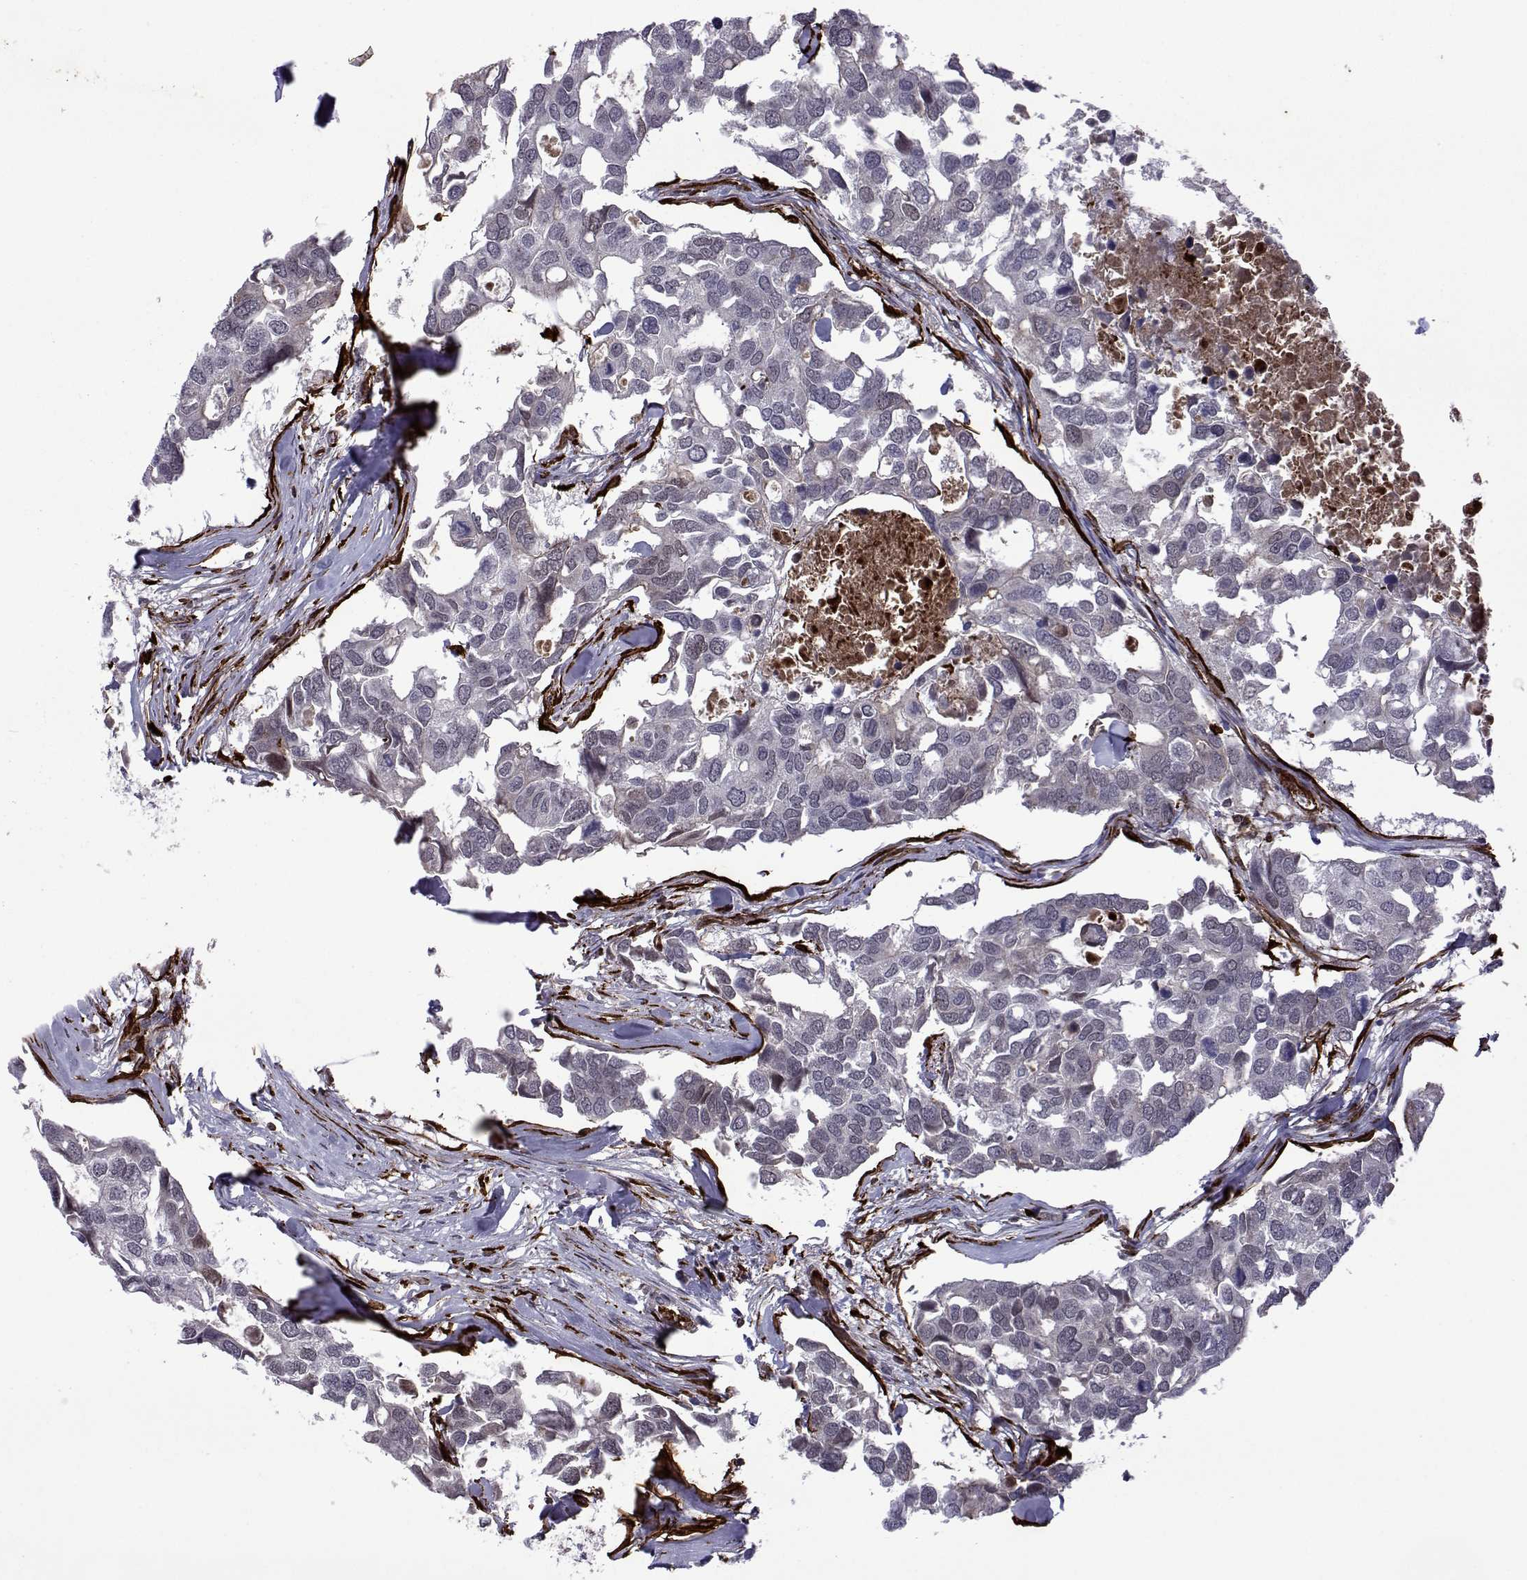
{"staining": {"intensity": "negative", "quantity": "none", "location": "none"}, "tissue": "breast cancer", "cell_type": "Tumor cells", "image_type": "cancer", "snomed": [{"axis": "morphology", "description": "Duct carcinoma"}, {"axis": "topography", "description": "Breast"}], "caption": "Immunohistochemistry (IHC) of human breast cancer (infiltrating ductal carcinoma) reveals no staining in tumor cells.", "gene": "EFCAB3", "patient": {"sex": "female", "age": 83}}